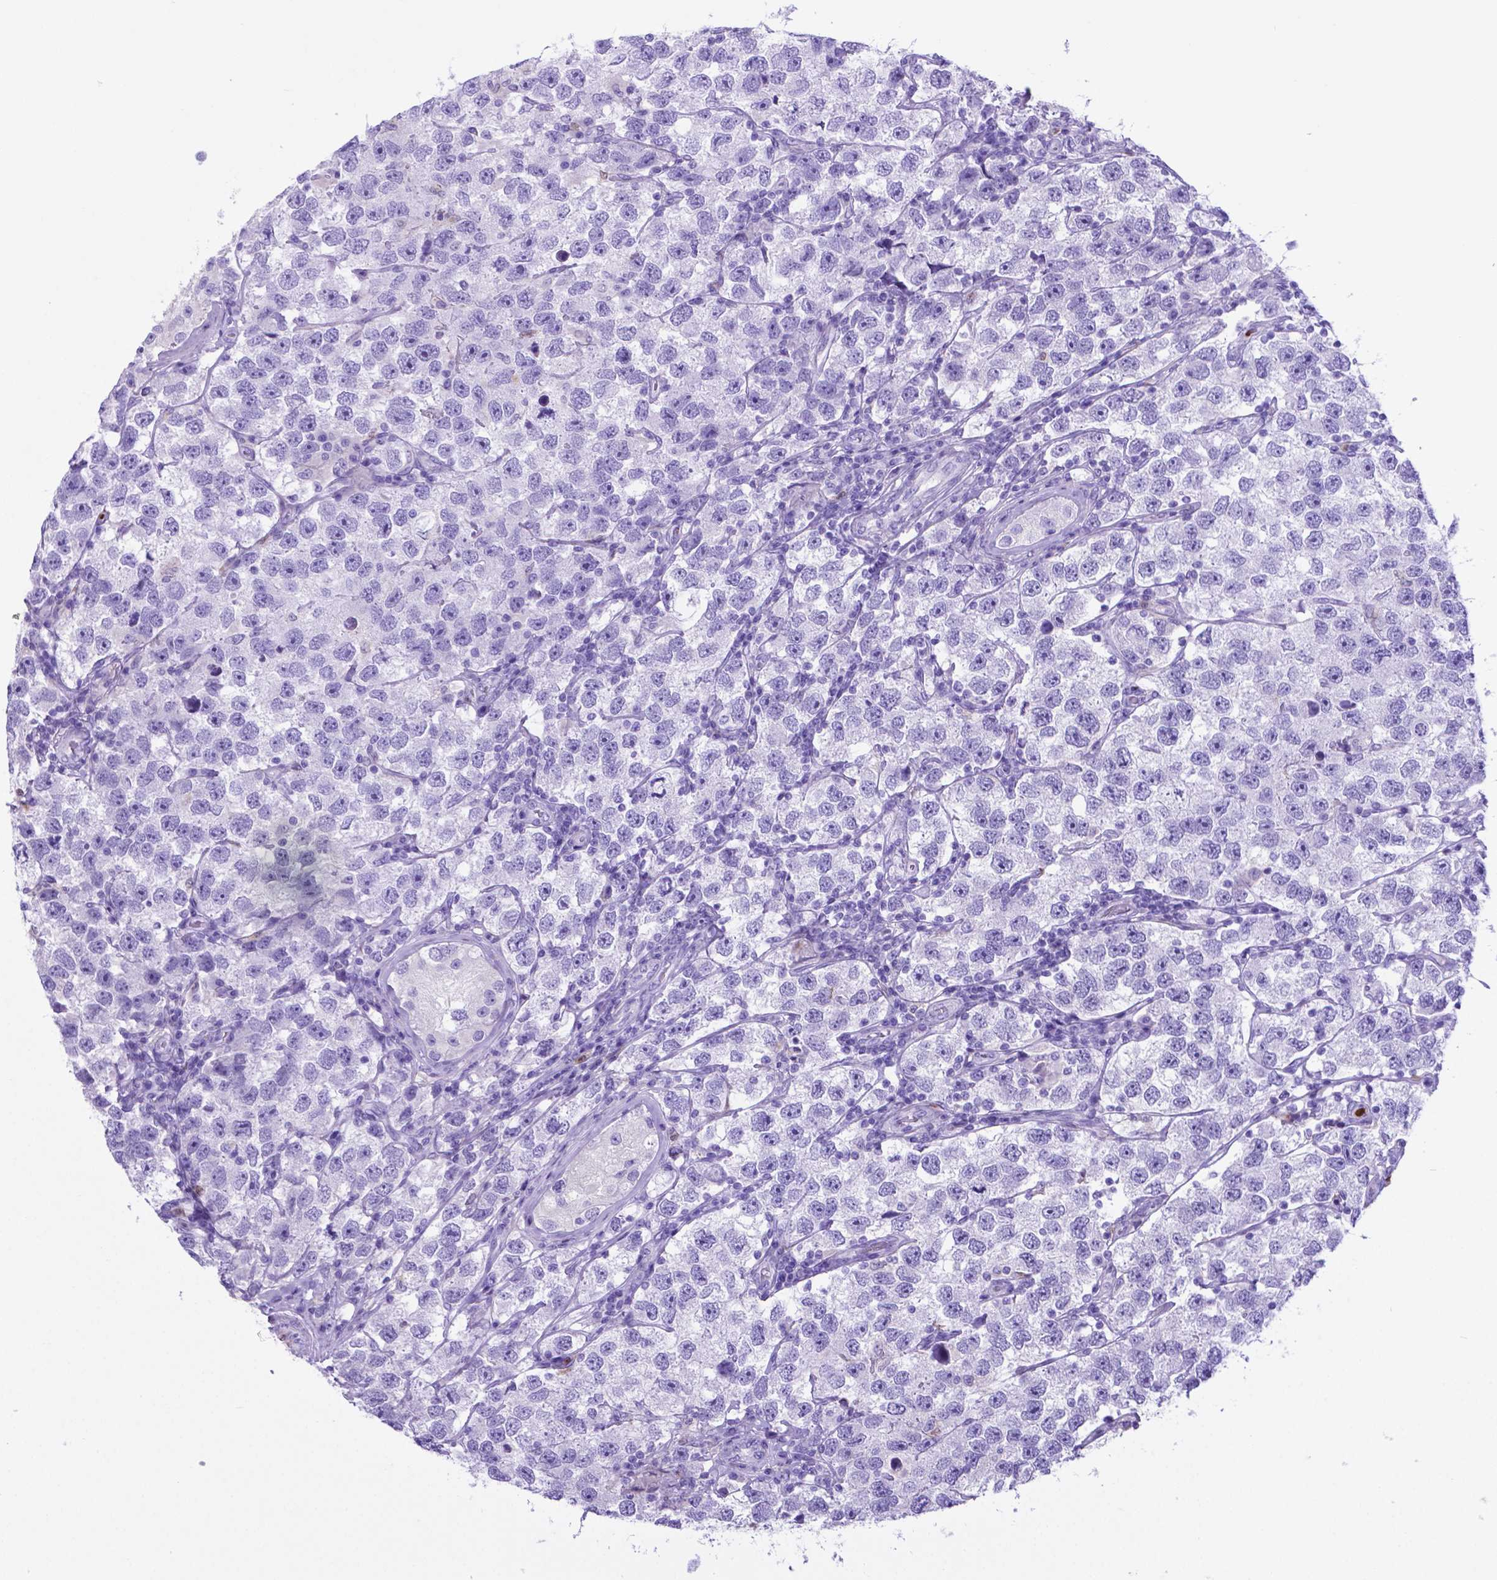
{"staining": {"intensity": "negative", "quantity": "none", "location": "none"}, "tissue": "testis cancer", "cell_type": "Tumor cells", "image_type": "cancer", "snomed": [{"axis": "morphology", "description": "Seminoma, NOS"}, {"axis": "topography", "description": "Testis"}], "caption": "High power microscopy histopathology image of an immunohistochemistry (IHC) micrograph of testis cancer (seminoma), revealing no significant positivity in tumor cells.", "gene": "LZTR1", "patient": {"sex": "male", "age": 26}}